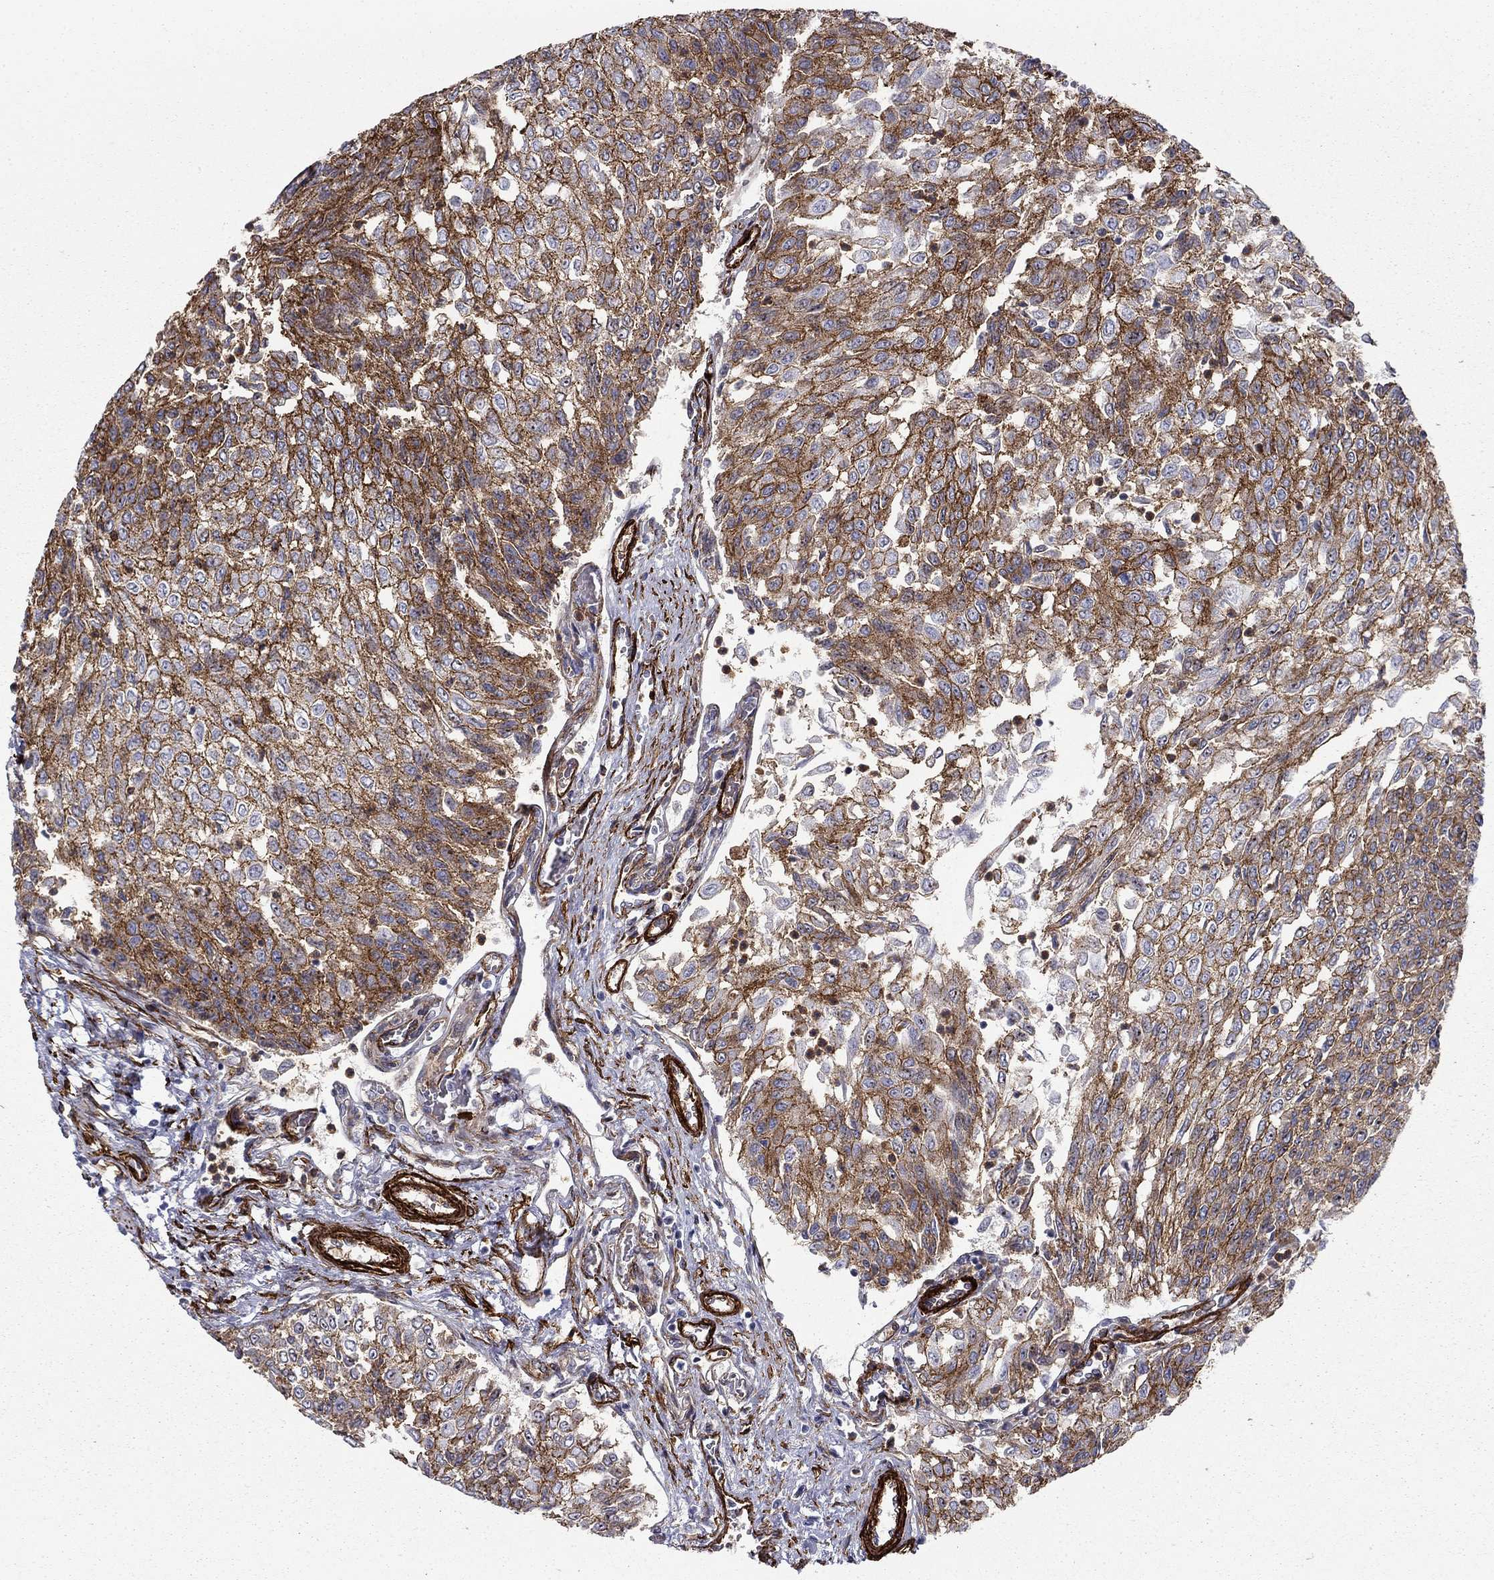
{"staining": {"intensity": "strong", "quantity": ">75%", "location": "cytoplasmic/membranous"}, "tissue": "urothelial cancer", "cell_type": "Tumor cells", "image_type": "cancer", "snomed": [{"axis": "morphology", "description": "Urothelial carcinoma, Low grade"}, {"axis": "topography", "description": "Urinary bladder"}], "caption": "Immunohistochemical staining of urothelial carcinoma (low-grade) displays strong cytoplasmic/membranous protein positivity in approximately >75% of tumor cells. (DAB = brown stain, brightfield microscopy at high magnification).", "gene": "KRBA1", "patient": {"sex": "male", "age": 78}}